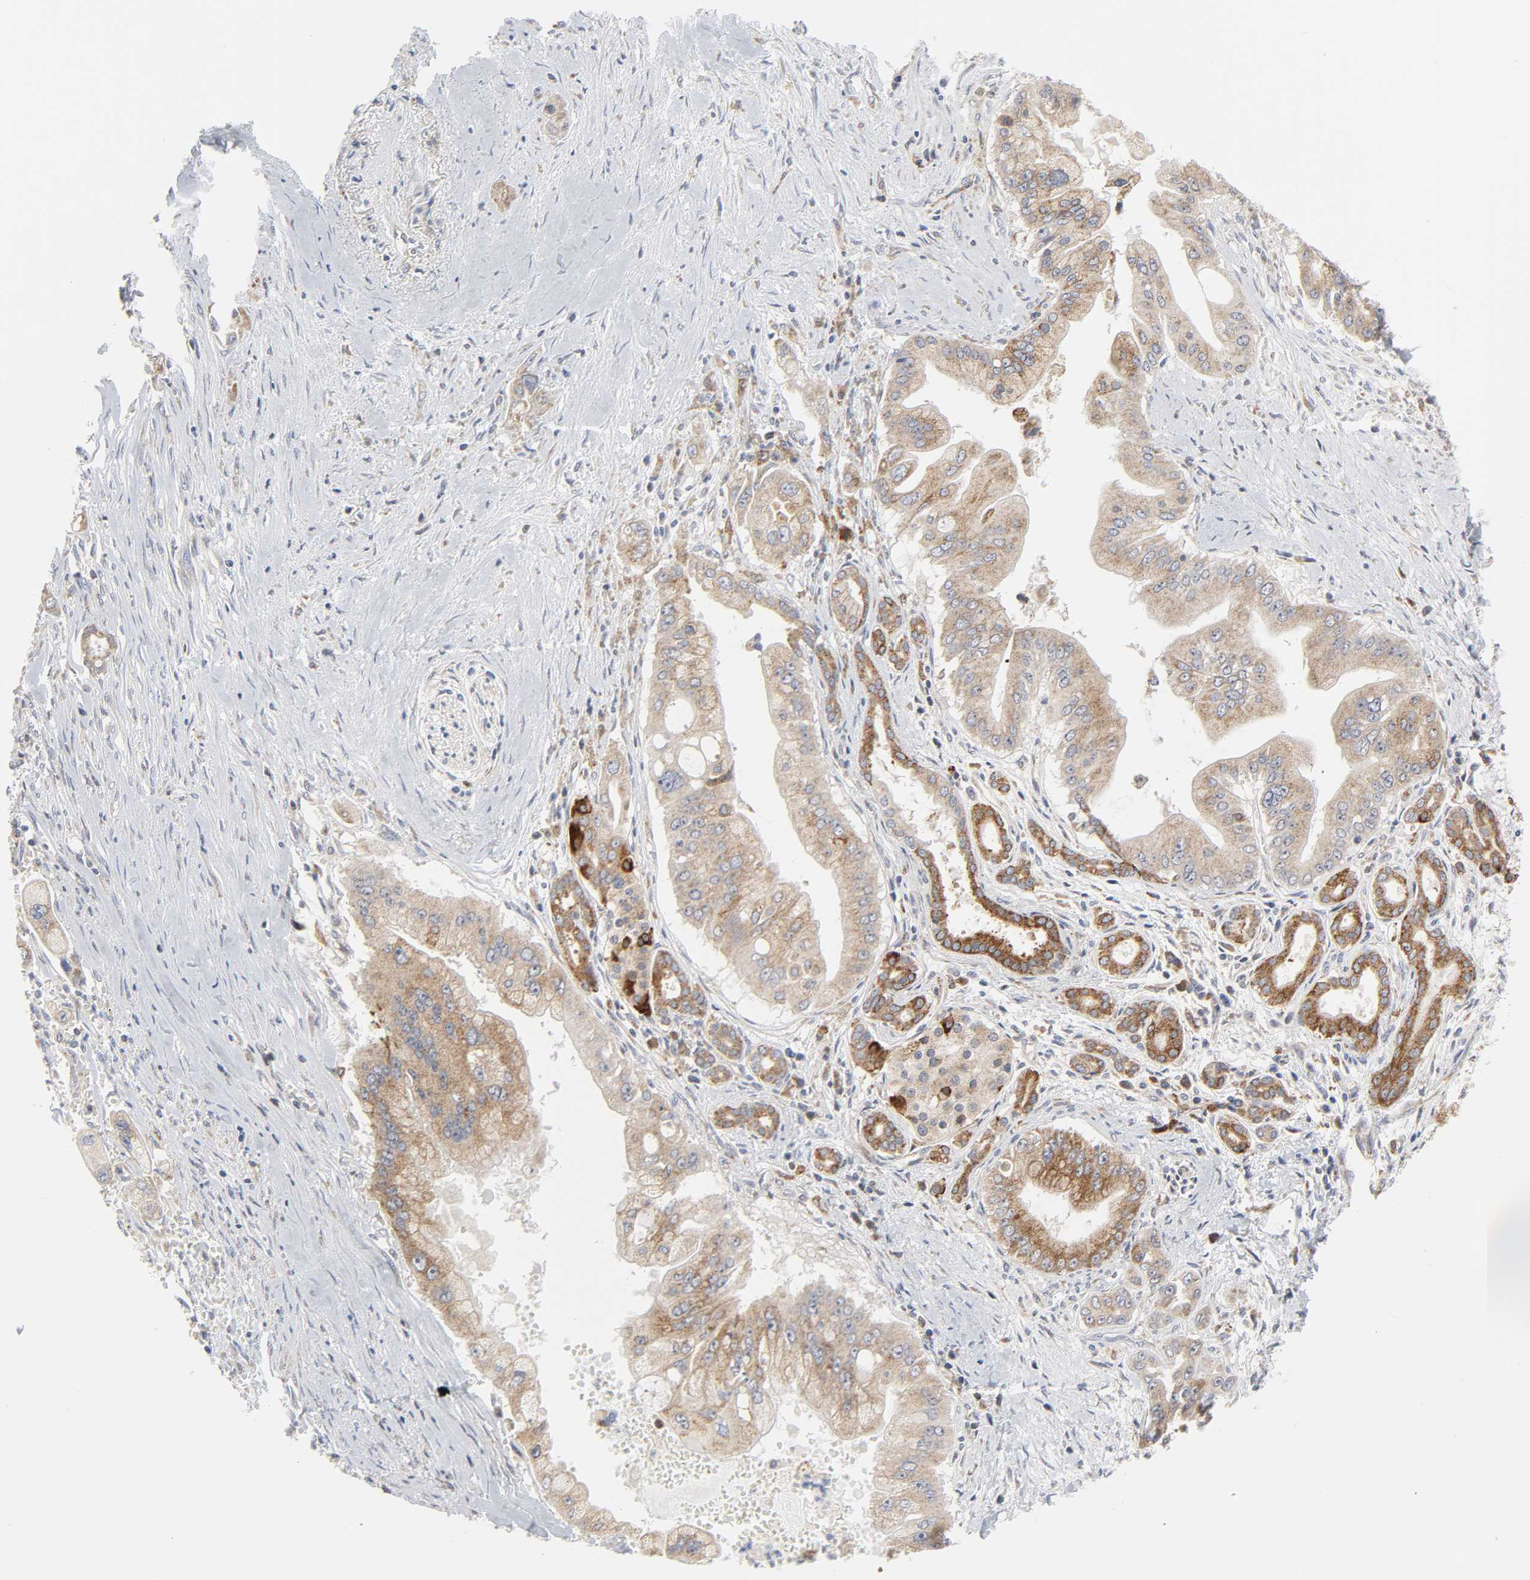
{"staining": {"intensity": "moderate", "quantity": ">75%", "location": "cytoplasmic/membranous"}, "tissue": "pancreatic cancer", "cell_type": "Tumor cells", "image_type": "cancer", "snomed": [{"axis": "morphology", "description": "Adenocarcinoma, NOS"}, {"axis": "topography", "description": "Pancreas"}], "caption": "This is a histology image of immunohistochemistry (IHC) staining of adenocarcinoma (pancreatic), which shows moderate staining in the cytoplasmic/membranous of tumor cells.", "gene": "BAX", "patient": {"sex": "male", "age": 59}}